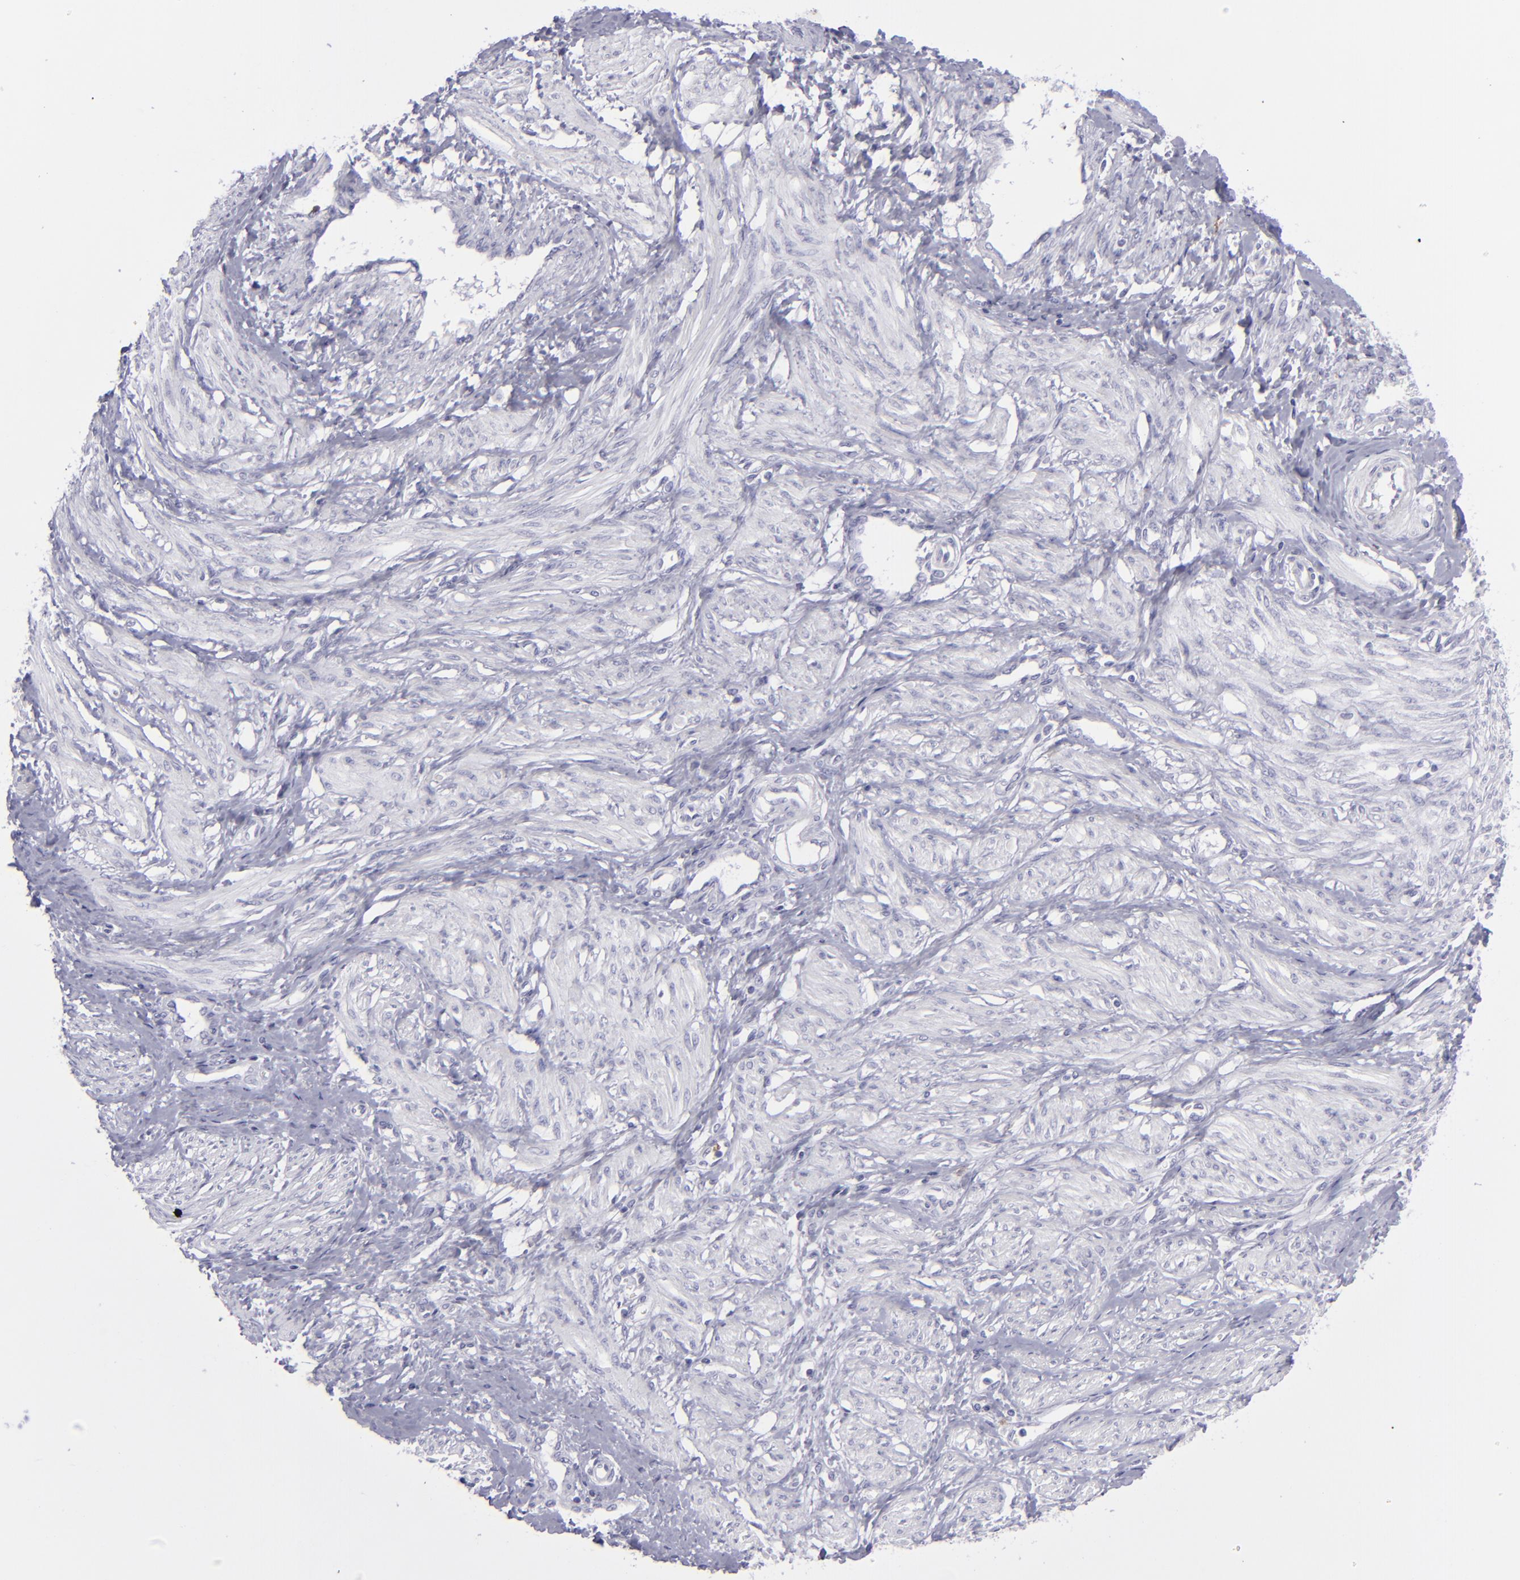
{"staining": {"intensity": "negative", "quantity": "none", "location": "none"}, "tissue": "smooth muscle", "cell_type": "Smooth muscle cells", "image_type": "normal", "snomed": [{"axis": "morphology", "description": "Normal tissue, NOS"}, {"axis": "topography", "description": "Smooth muscle"}, {"axis": "topography", "description": "Uterus"}], "caption": "The IHC image has no significant staining in smooth muscle cells of smooth muscle.", "gene": "SELPLG", "patient": {"sex": "female", "age": 39}}